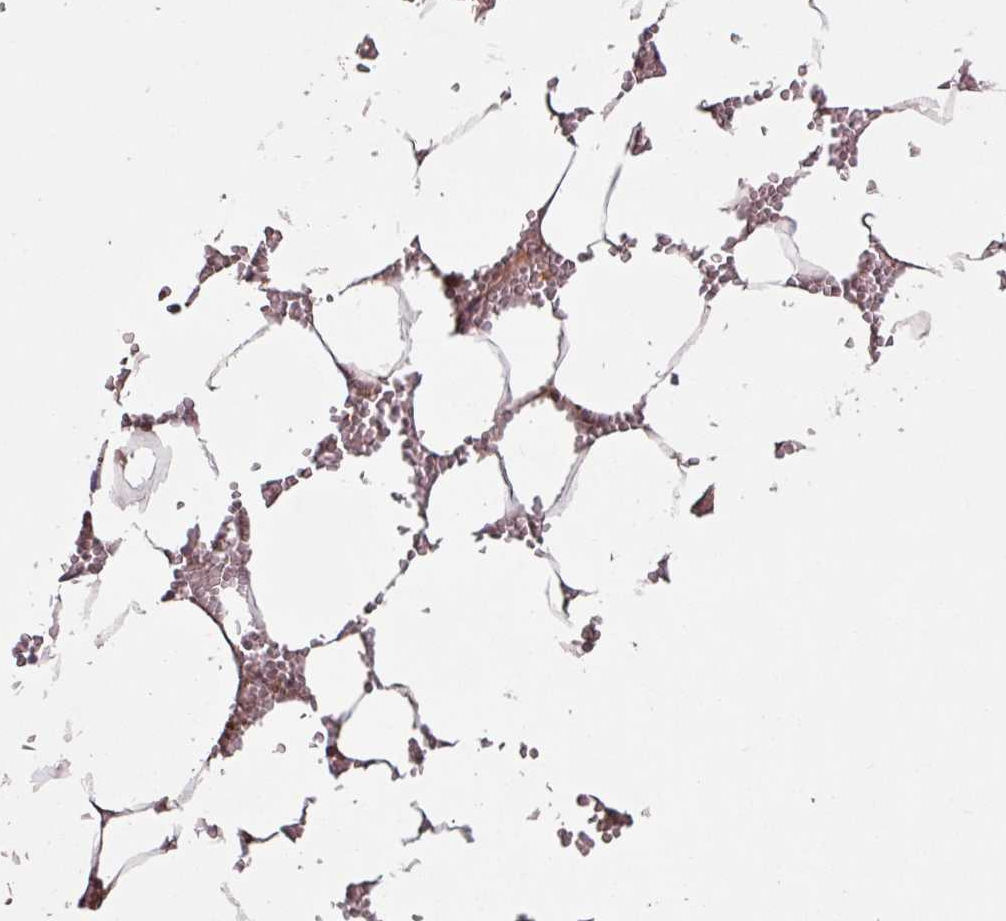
{"staining": {"intensity": "moderate", "quantity": "25%-75%", "location": "cytoplasmic/membranous,nuclear"}, "tissue": "bone marrow", "cell_type": "Hematopoietic cells", "image_type": "normal", "snomed": [{"axis": "morphology", "description": "Normal tissue, NOS"}, {"axis": "topography", "description": "Bone marrow"}], "caption": "Immunohistochemistry image of benign bone marrow: bone marrow stained using immunohistochemistry (IHC) reveals medium levels of moderate protein expression localized specifically in the cytoplasmic/membranous,nuclear of hematopoietic cells, appearing as a cytoplasmic/membranous,nuclear brown color.", "gene": "TMEM88", "patient": {"sex": "male", "age": 70}}